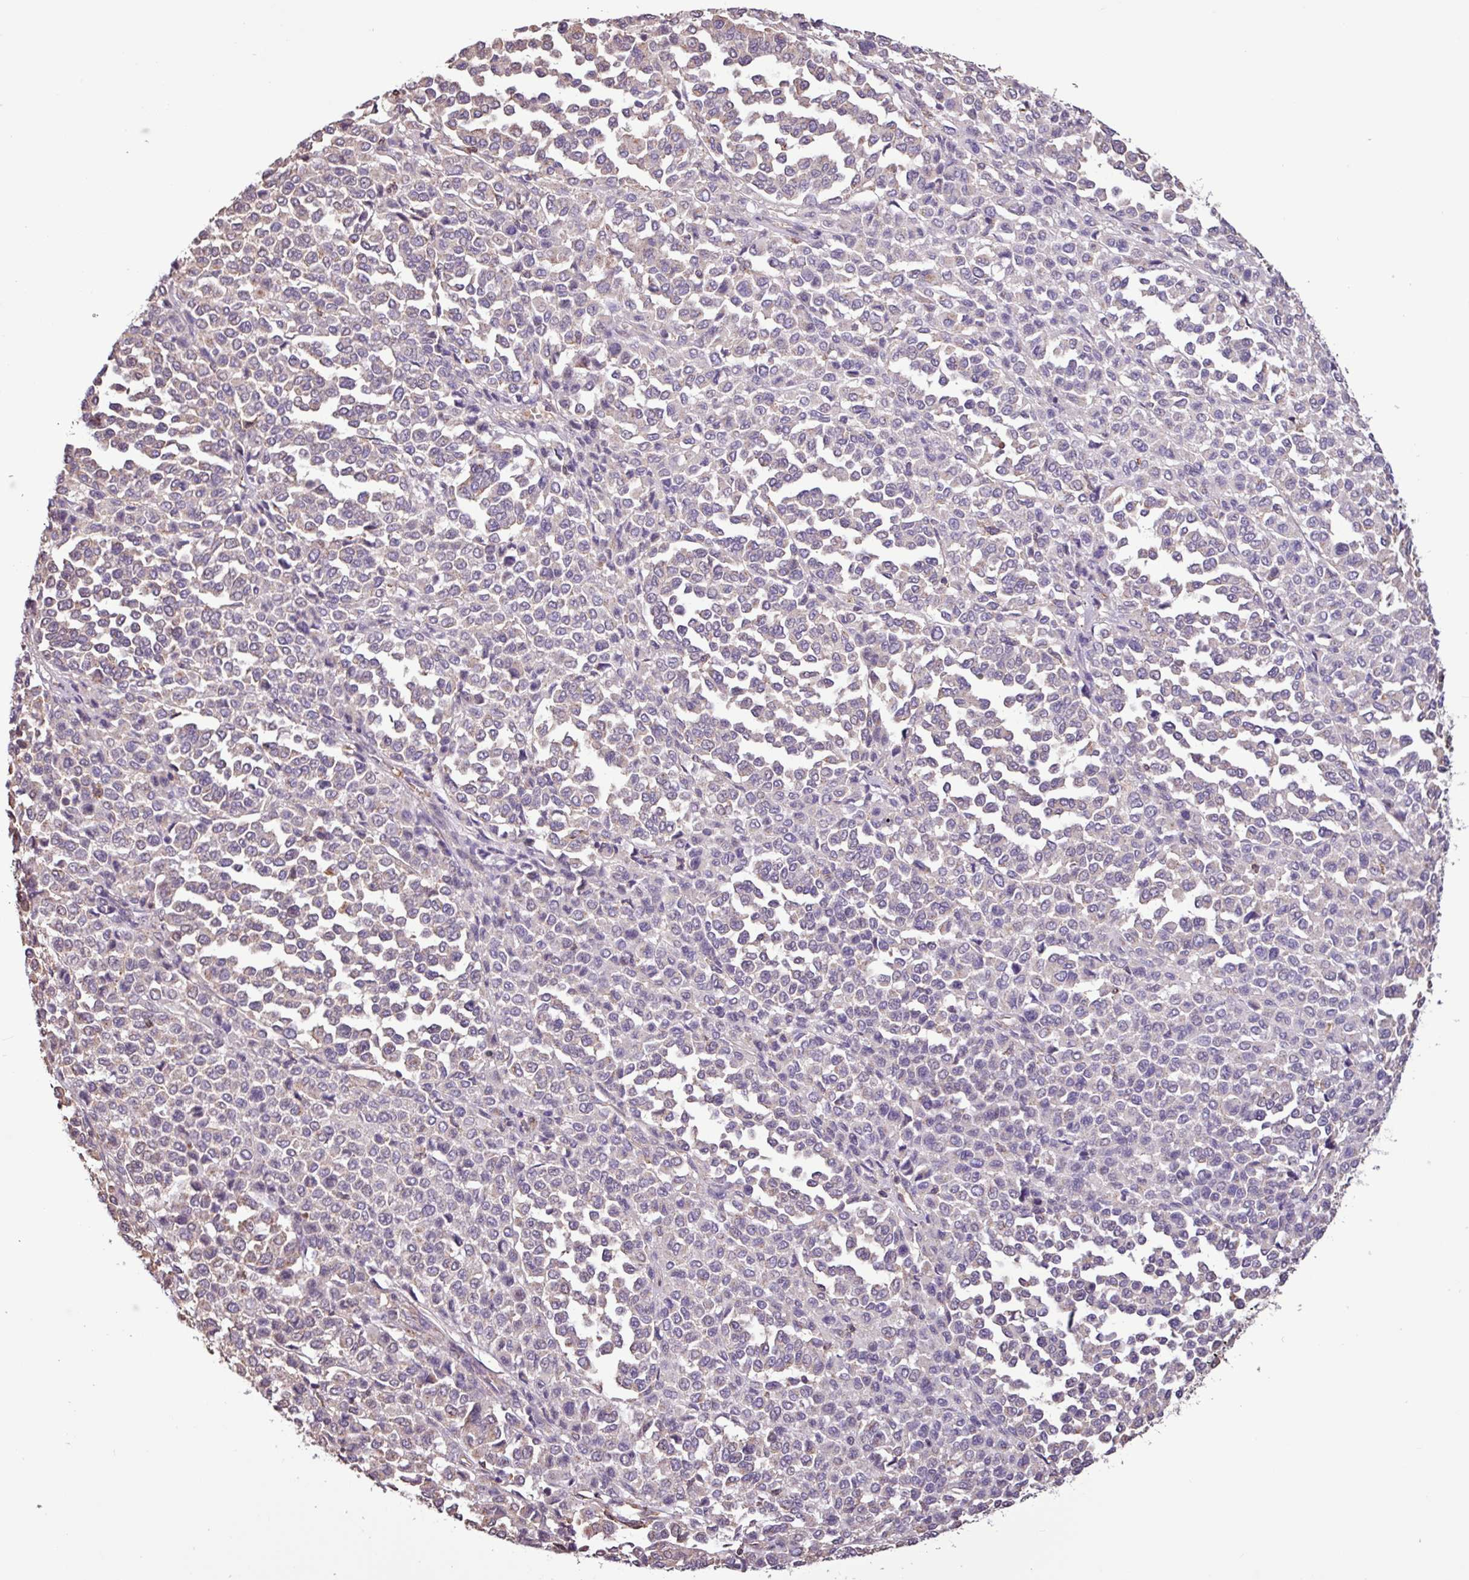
{"staining": {"intensity": "weak", "quantity": "<25%", "location": "cytoplasmic/membranous"}, "tissue": "melanoma", "cell_type": "Tumor cells", "image_type": "cancer", "snomed": [{"axis": "morphology", "description": "Malignant melanoma, Metastatic site"}, {"axis": "topography", "description": "Pancreas"}], "caption": "Immunohistochemical staining of human malignant melanoma (metastatic site) demonstrates no significant positivity in tumor cells.", "gene": "CHST11", "patient": {"sex": "female", "age": 30}}